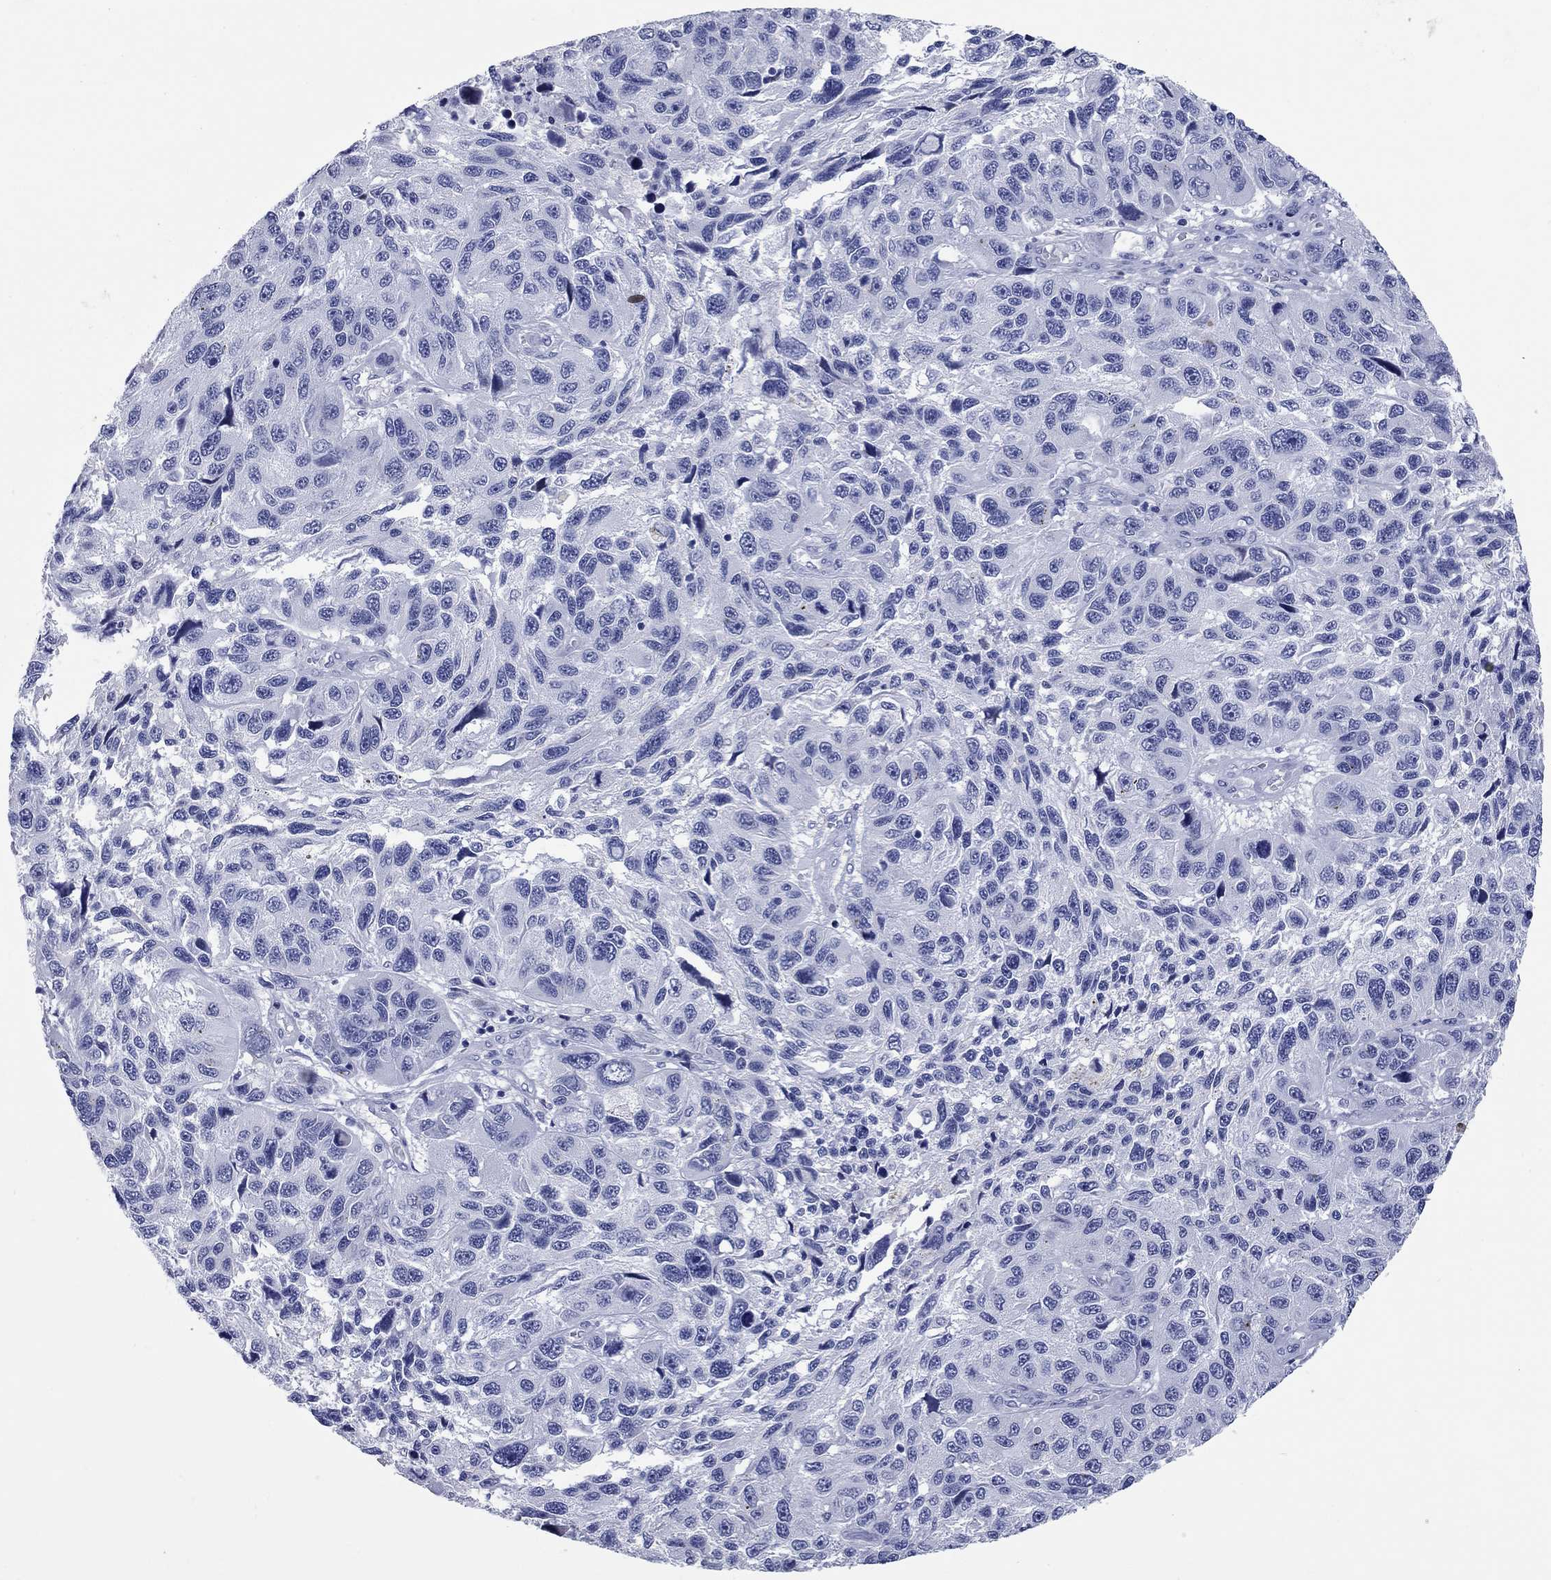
{"staining": {"intensity": "negative", "quantity": "none", "location": "none"}, "tissue": "melanoma", "cell_type": "Tumor cells", "image_type": "cancer", "snomed": [{"axis": "morphology", "description": "Malignant melanoma, NOS"}, {"axis": "topography", "description": "Skin"}], "caption": "Malignant melanoma was stained to show a protein in brown. There is no significant staining in tumor cells.", "gene": "CCNA1", "patient": {"sex": "male", "age": 53}}